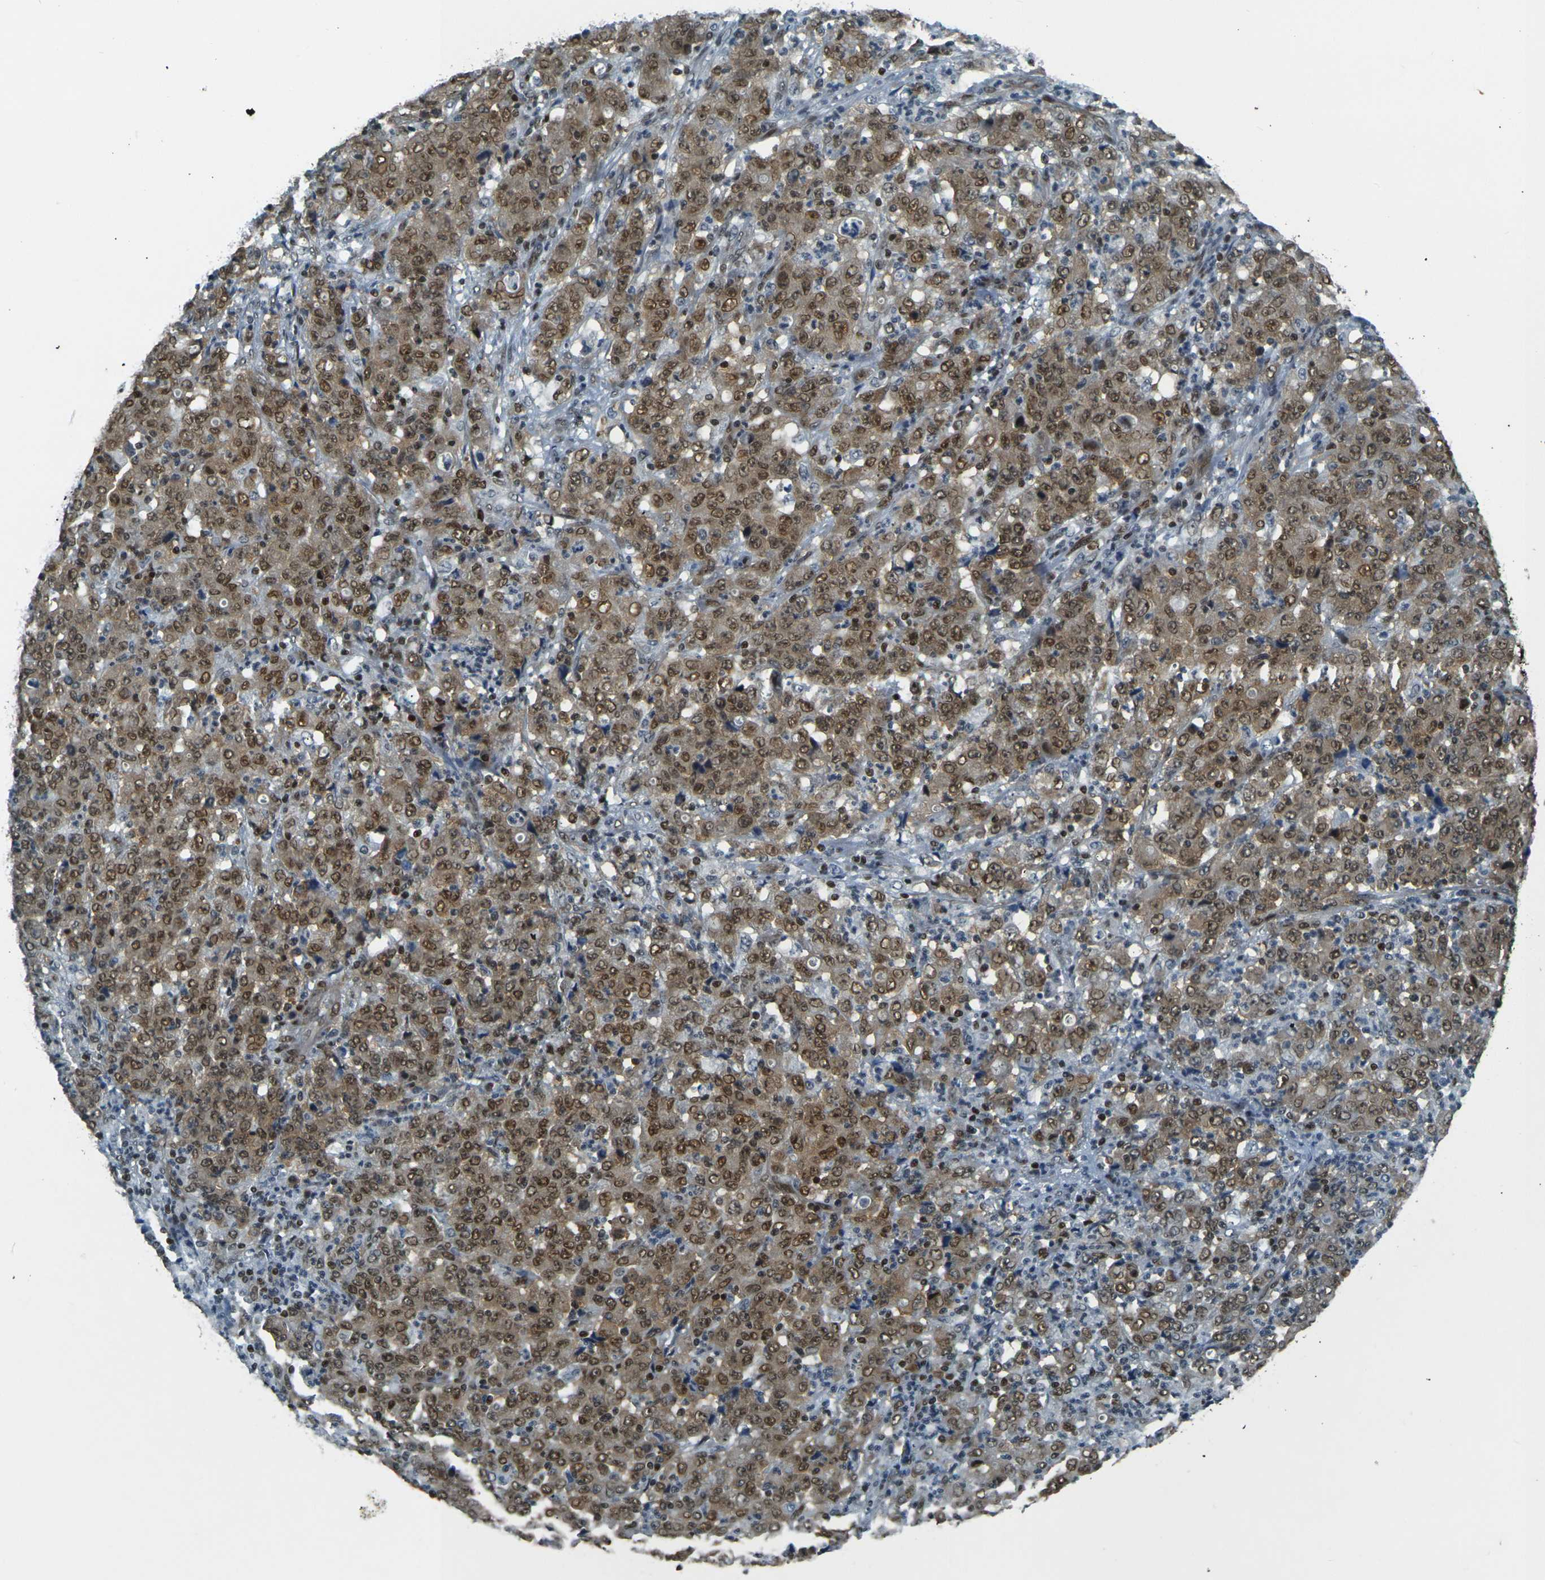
{"staining": {"intensity": "moderate", "quantity": ">75%", "location": "cytoplasmic/membranous,nuclear"}, "tissue": "stomach cancer", "cell_type": "Tumor cells", "image_type": "cancer", "snomed": [{"axis": "morphology", "description": "Adenocarcinoma, NOS"}, {"axis": "topography", "description": "Stomach, lower"}], "caption": "Immunohistochemistry (DAB) staining of human stomach cancer reveals moderate cytoplasmic/membranous and nuclear protein staining in about >75% of tumor cells.", "gene": "NHEJ1", "patient": {"sex": "female", "age": 71}}